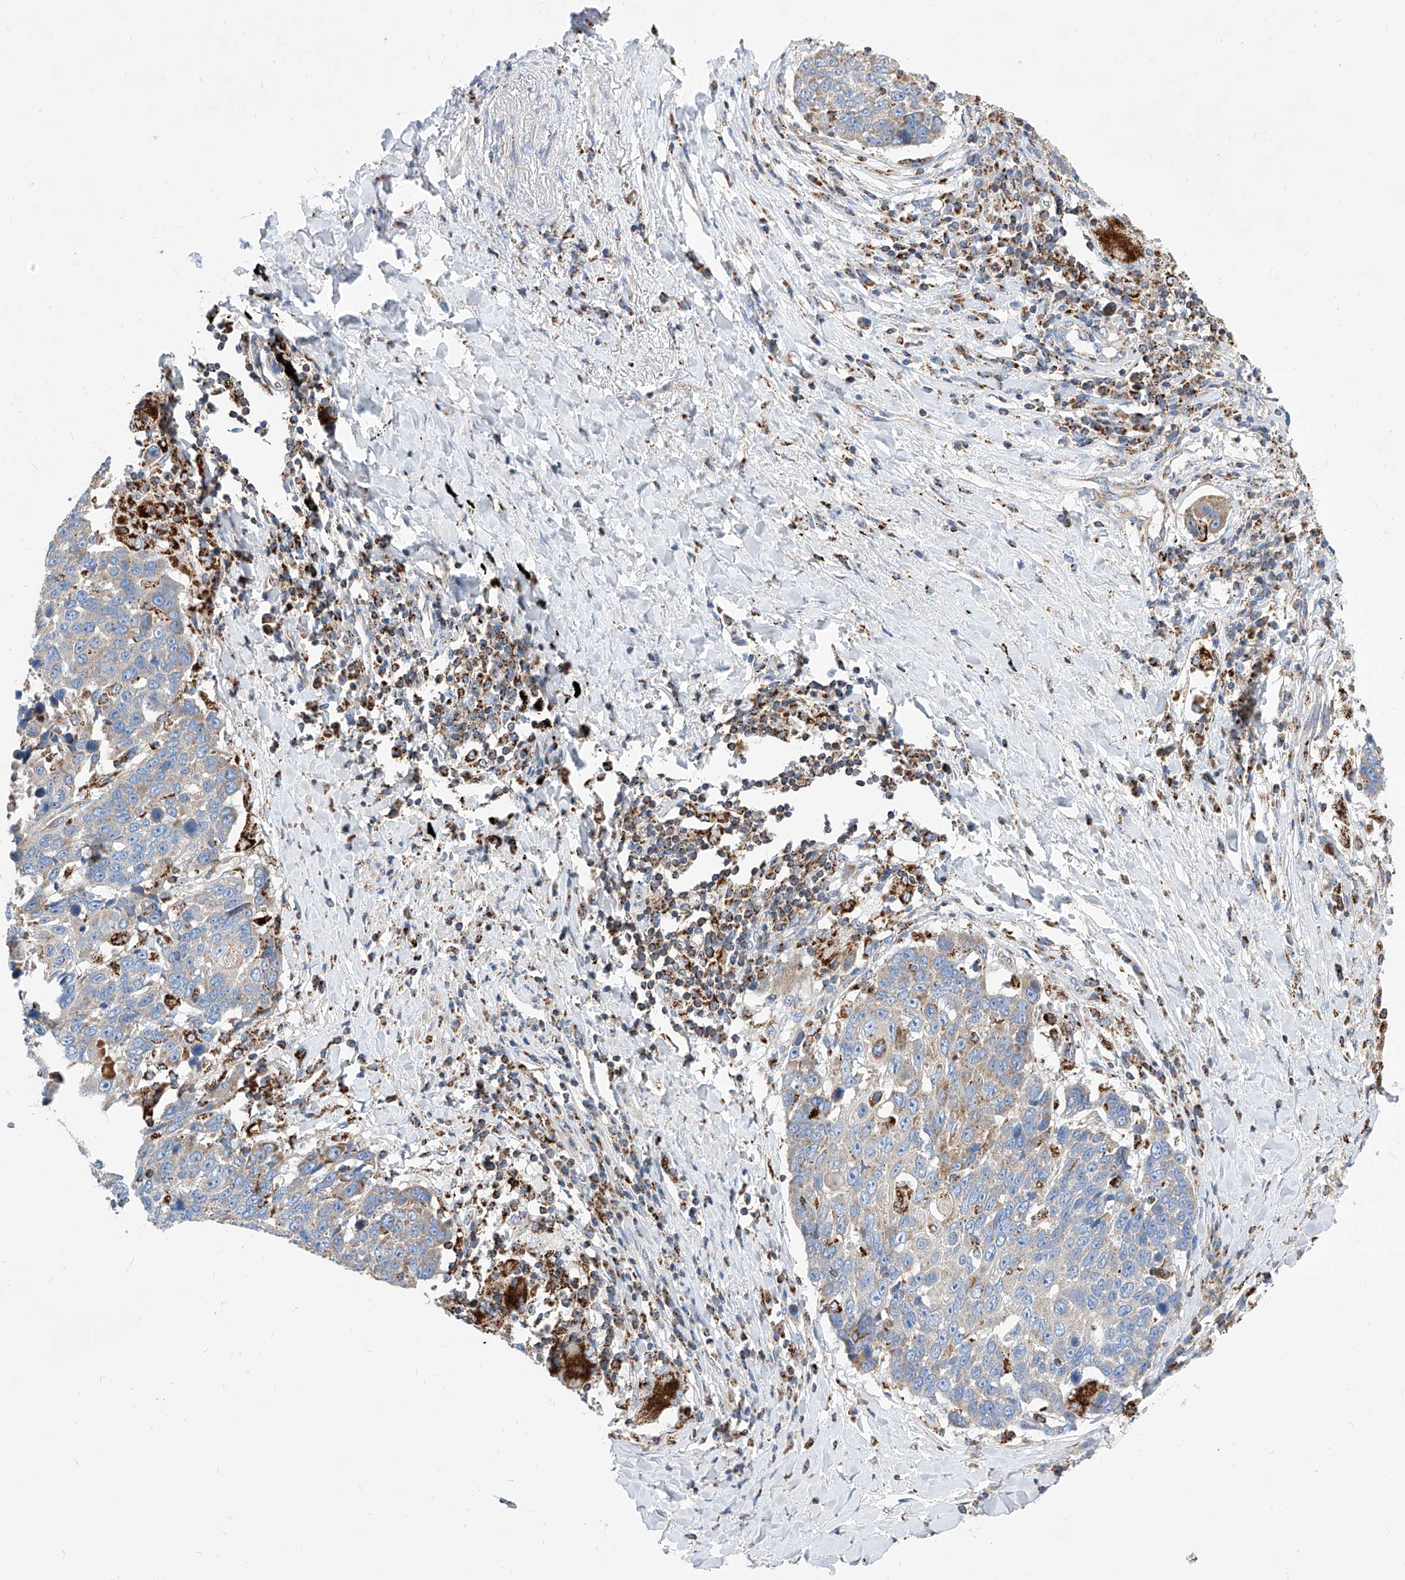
{"staining": {"intensity": "weak", "quantity": ">75%", "location": "cytoplasmic/membranous"}, "tissue": "lung cancer", "cell_type": "Tumor cells", "image_type": "cancer", "snomed": [{"axis": "morphology", "description": "Squamous cell carcinoma, NOS"}, {"axis": "topography", "description": "Lung"}], "caption": "A photomicrograph of human lung cancer stained for a protein reveals weak cytoplasmic/membranous brown staining in tumor cells.", "gene": "CPNE5", "patient": {"sex": "male", "age": 66}}